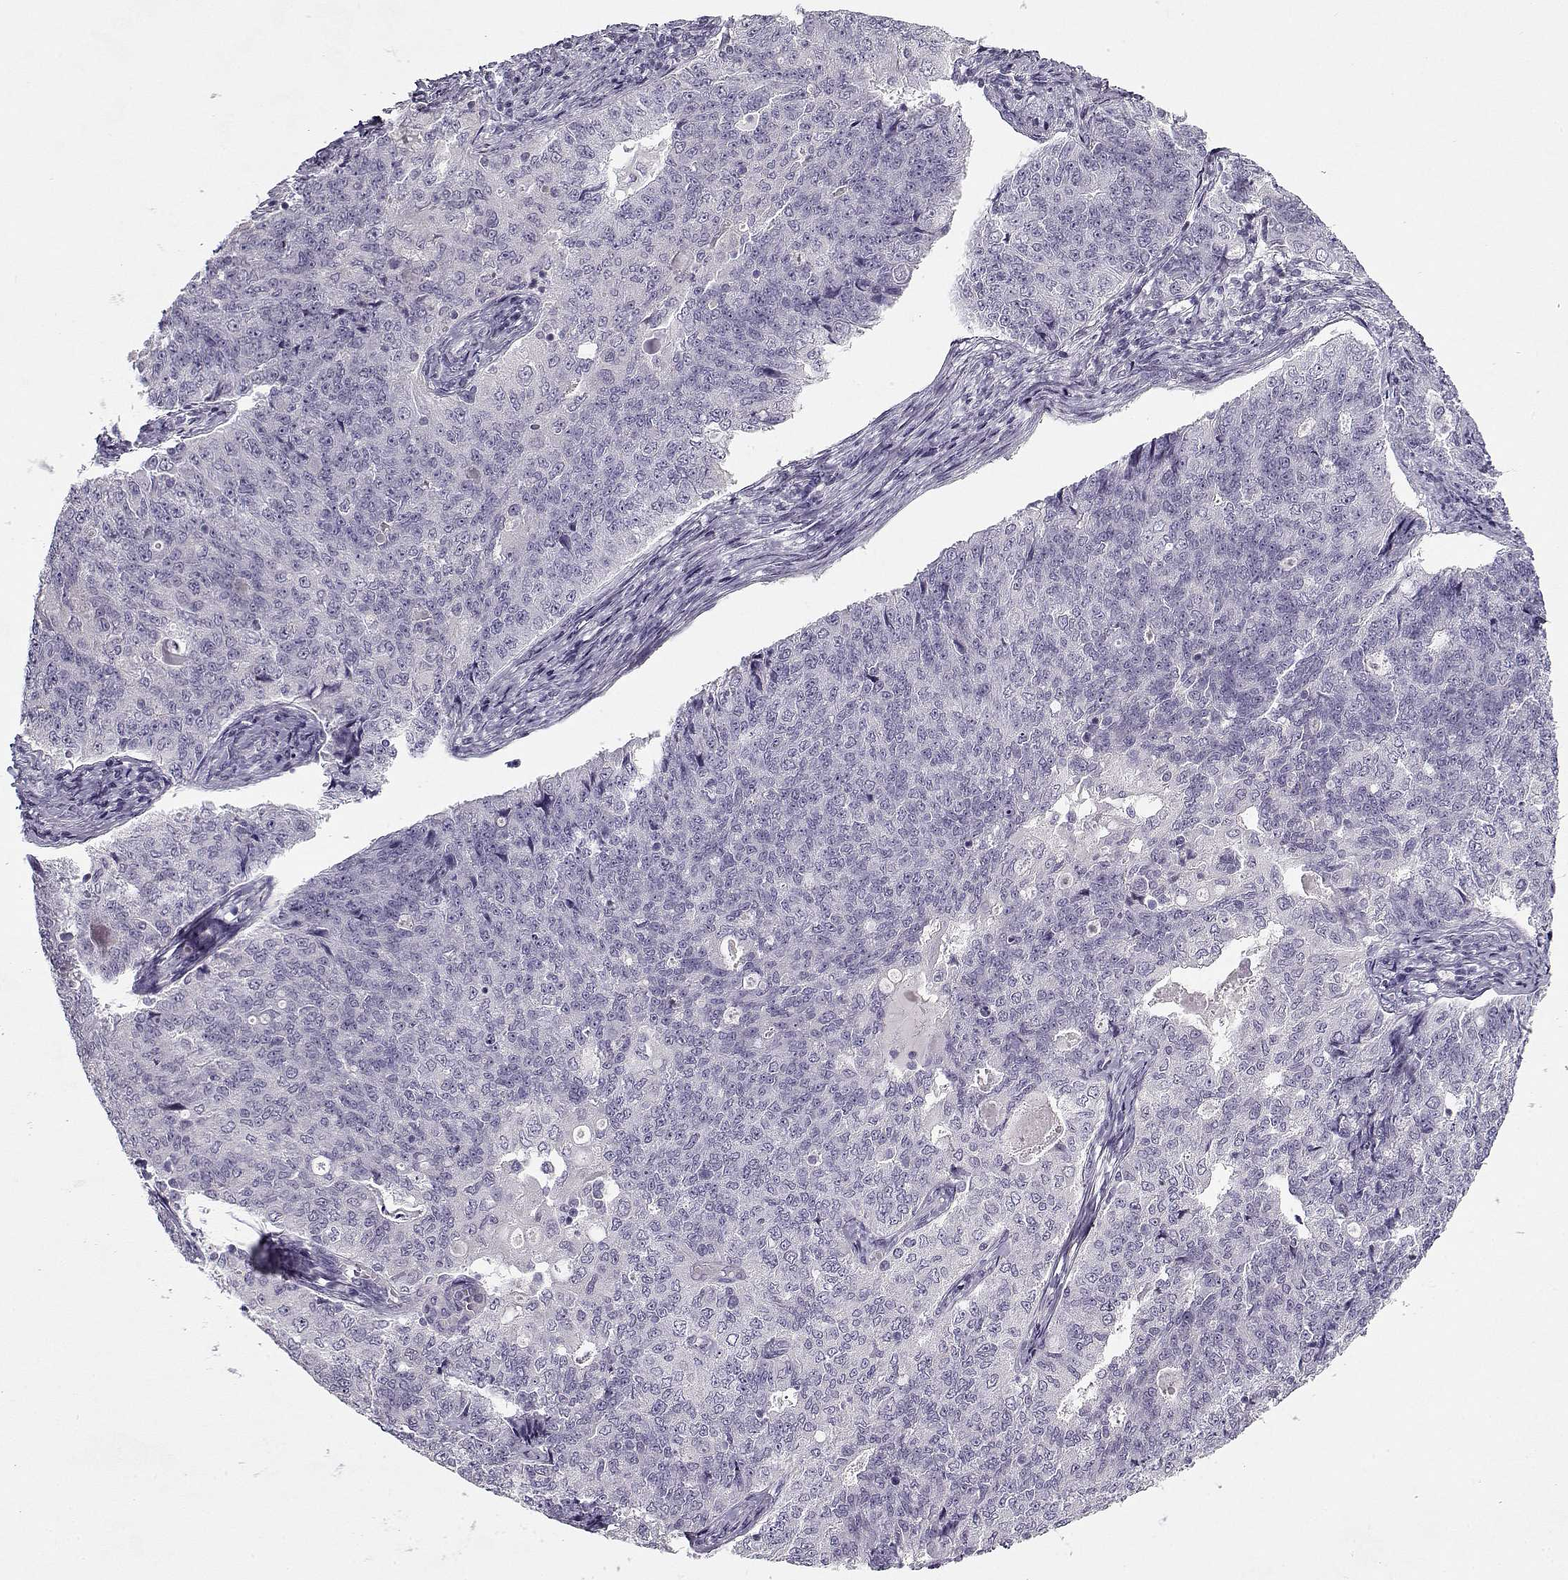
{"staining": {"intensity": "negative", "quantity": "none", "location": "none"}, "tissue": "endometrial cancer", "cell_type": "Tumor cells", "image_type": "cancer", "snomed": [{"axis": "morphology", "description": "Adenocarcinoma, NOS"}, {"axis": "topography", "description": "Endometrium"}], "caption": "Endometrial cancer was stained to show a protein in brown. There is no significant positivity in tumor cells.", "gene": "CCDC136", "patient": {"sex": "female", "age": 43}}